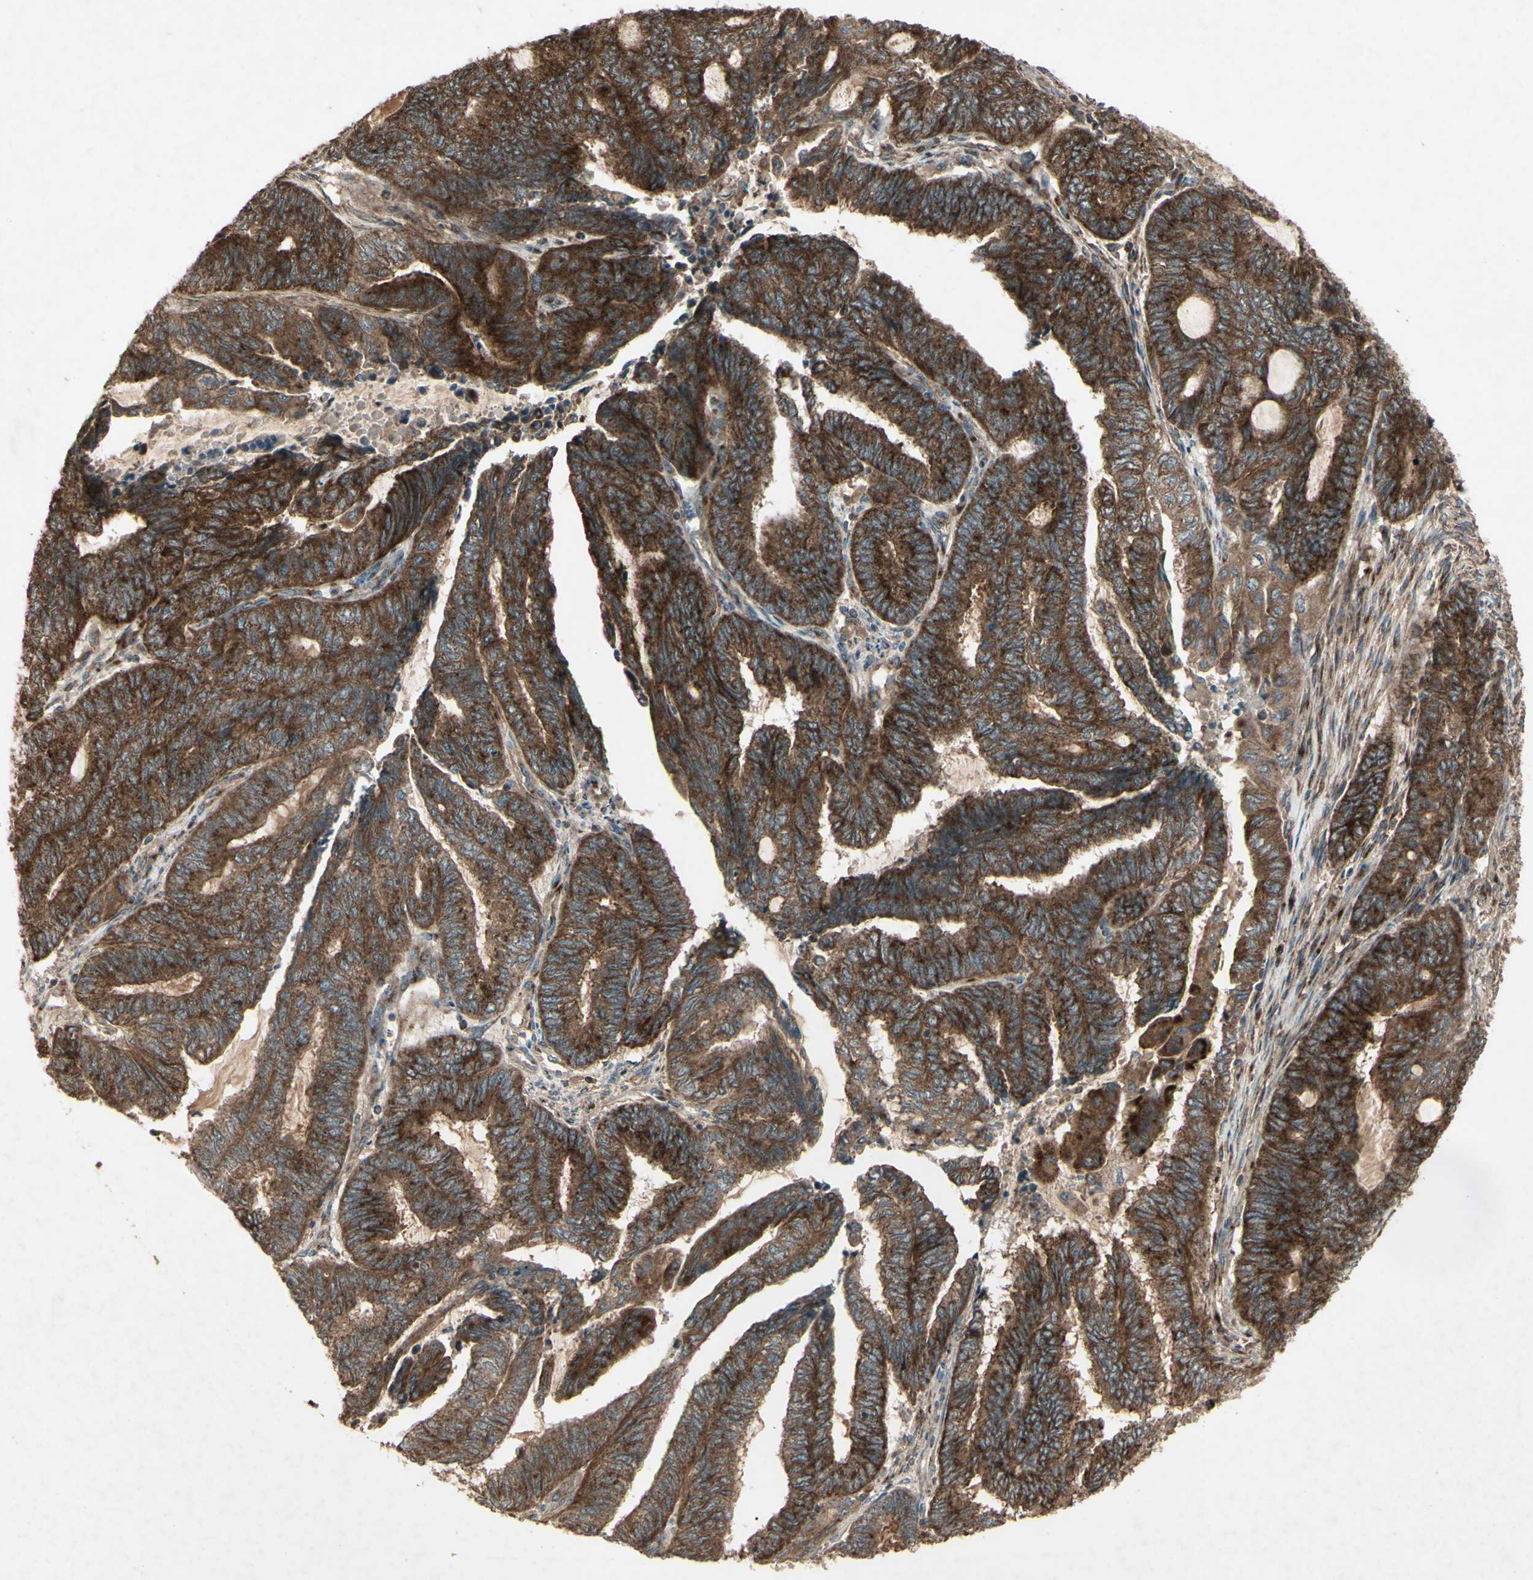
{"staining": {"intensity": "strong", "quantity": ">75%", "location": "cytoplasmic/membranous"}, "tissue": "endometrial cancer", "cell_type": "Tumor cells", "image_type": "cancer", "snomed": [{"axis": "morphology", "description": "Adenocarcinoma, NOS"}, {"axis": "topography", "description": "Uterus"}, {"axis": "topography", "description": "Endometrium"}], "caption": "Protein staining shows strong cytoplasmic/membranous staining in about >75% of tumor cells in adenocarcinoma (endometrial).", "gene": "AP1G1", "patient": {"sex": "female", "age": 70}}